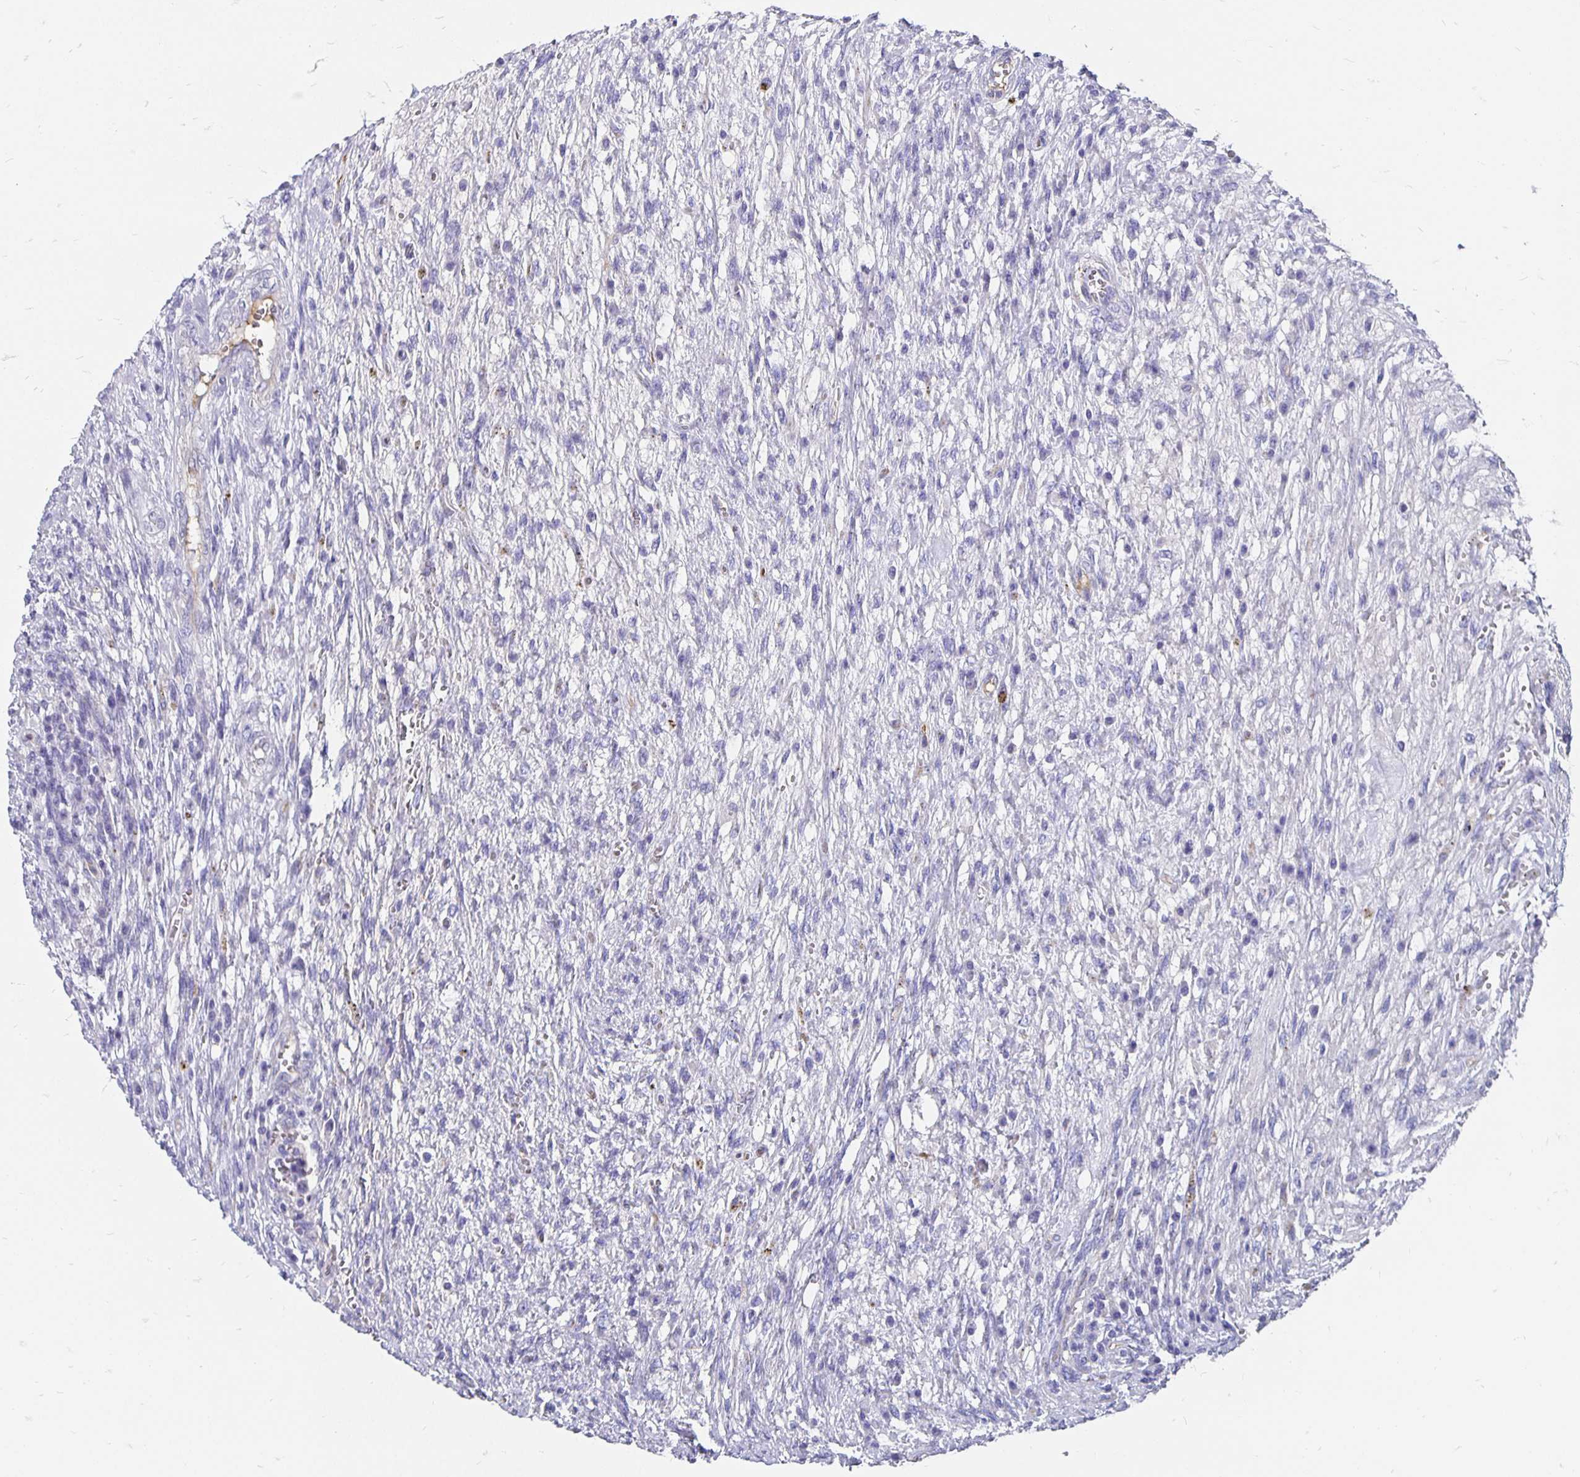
{"staining": {"intensity": "negative", "quantity": "none", "location": "none"}, "tissue": "testis cancer", "cell_type": "Tumor cells", "image_type": "cancer", "snomed": [{"axis": "morphology", "description": "Carcinoma, Embryonal, NOS"}, {"axis": "topography", "description": "Testis"}], "caption": "A histopathology image of testis embryonal carcinoma stained for a protein reveals no brown staining in tumor cells.", "gene": "APOB", "patient": {"sex": "male", "age": 26}}